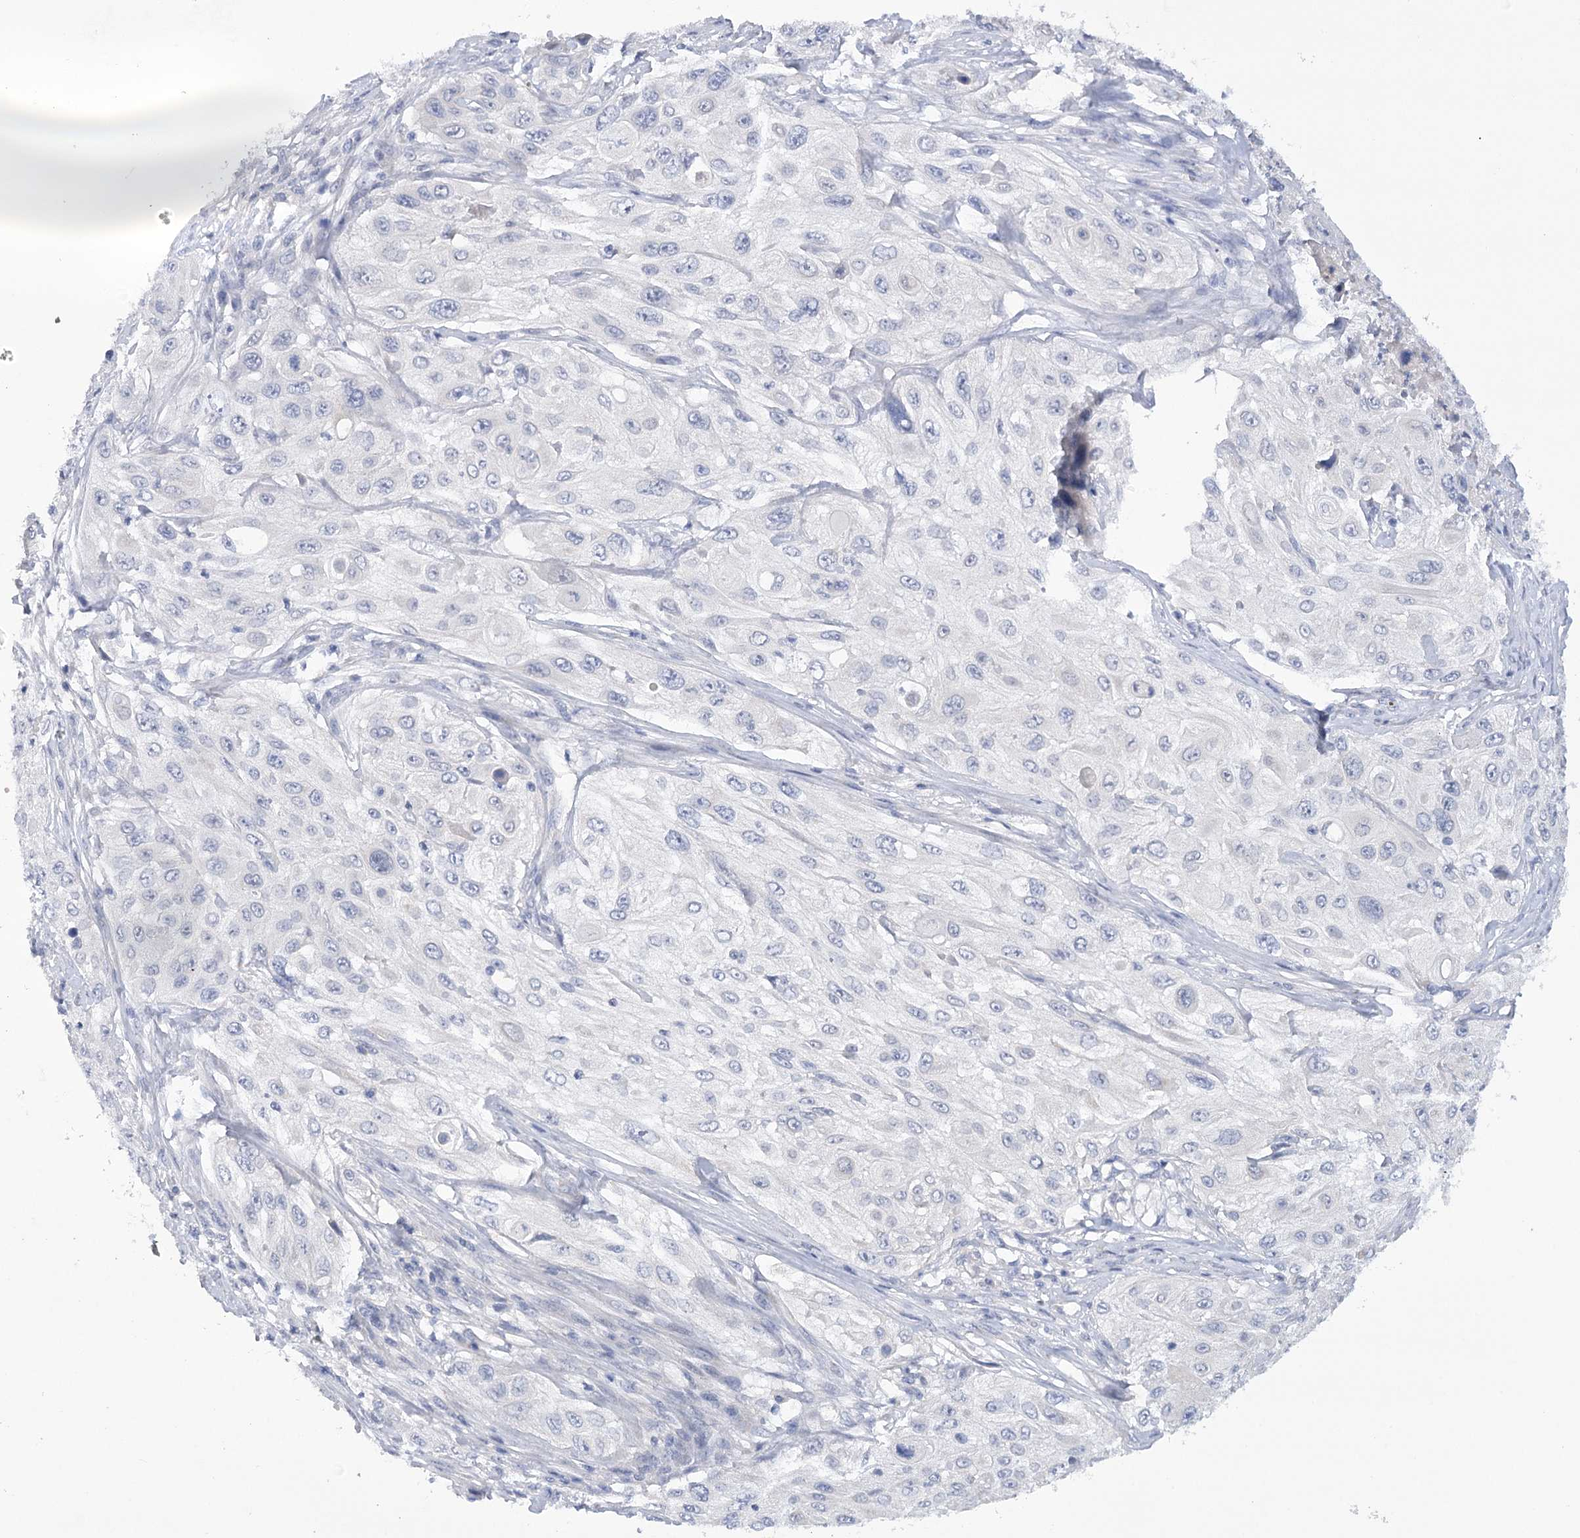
{"staining": {"intensity": "negative", "quantity": "none", "location": "none"}, "tissue": "cervical cancer", "cell_type": "Tumor cells", "image_type": "cancer", "snomed": [{"axis": "morphology", "description": "Squamous cell carcinoma, NOS"}, {"axis": "topography", "description": "Cervix"}], "caption": "Protein analysis of cervical cancer displays no significant positivity in tumor cells. (Stains: DAB (3,3'-diaminobenzidine) IHC with hematoxylin counter stain, Microscopy: brightfield microscopy at high magnification).", "gene": "DCUN1D1", "patient": {"sex": "female", "age": 42}}